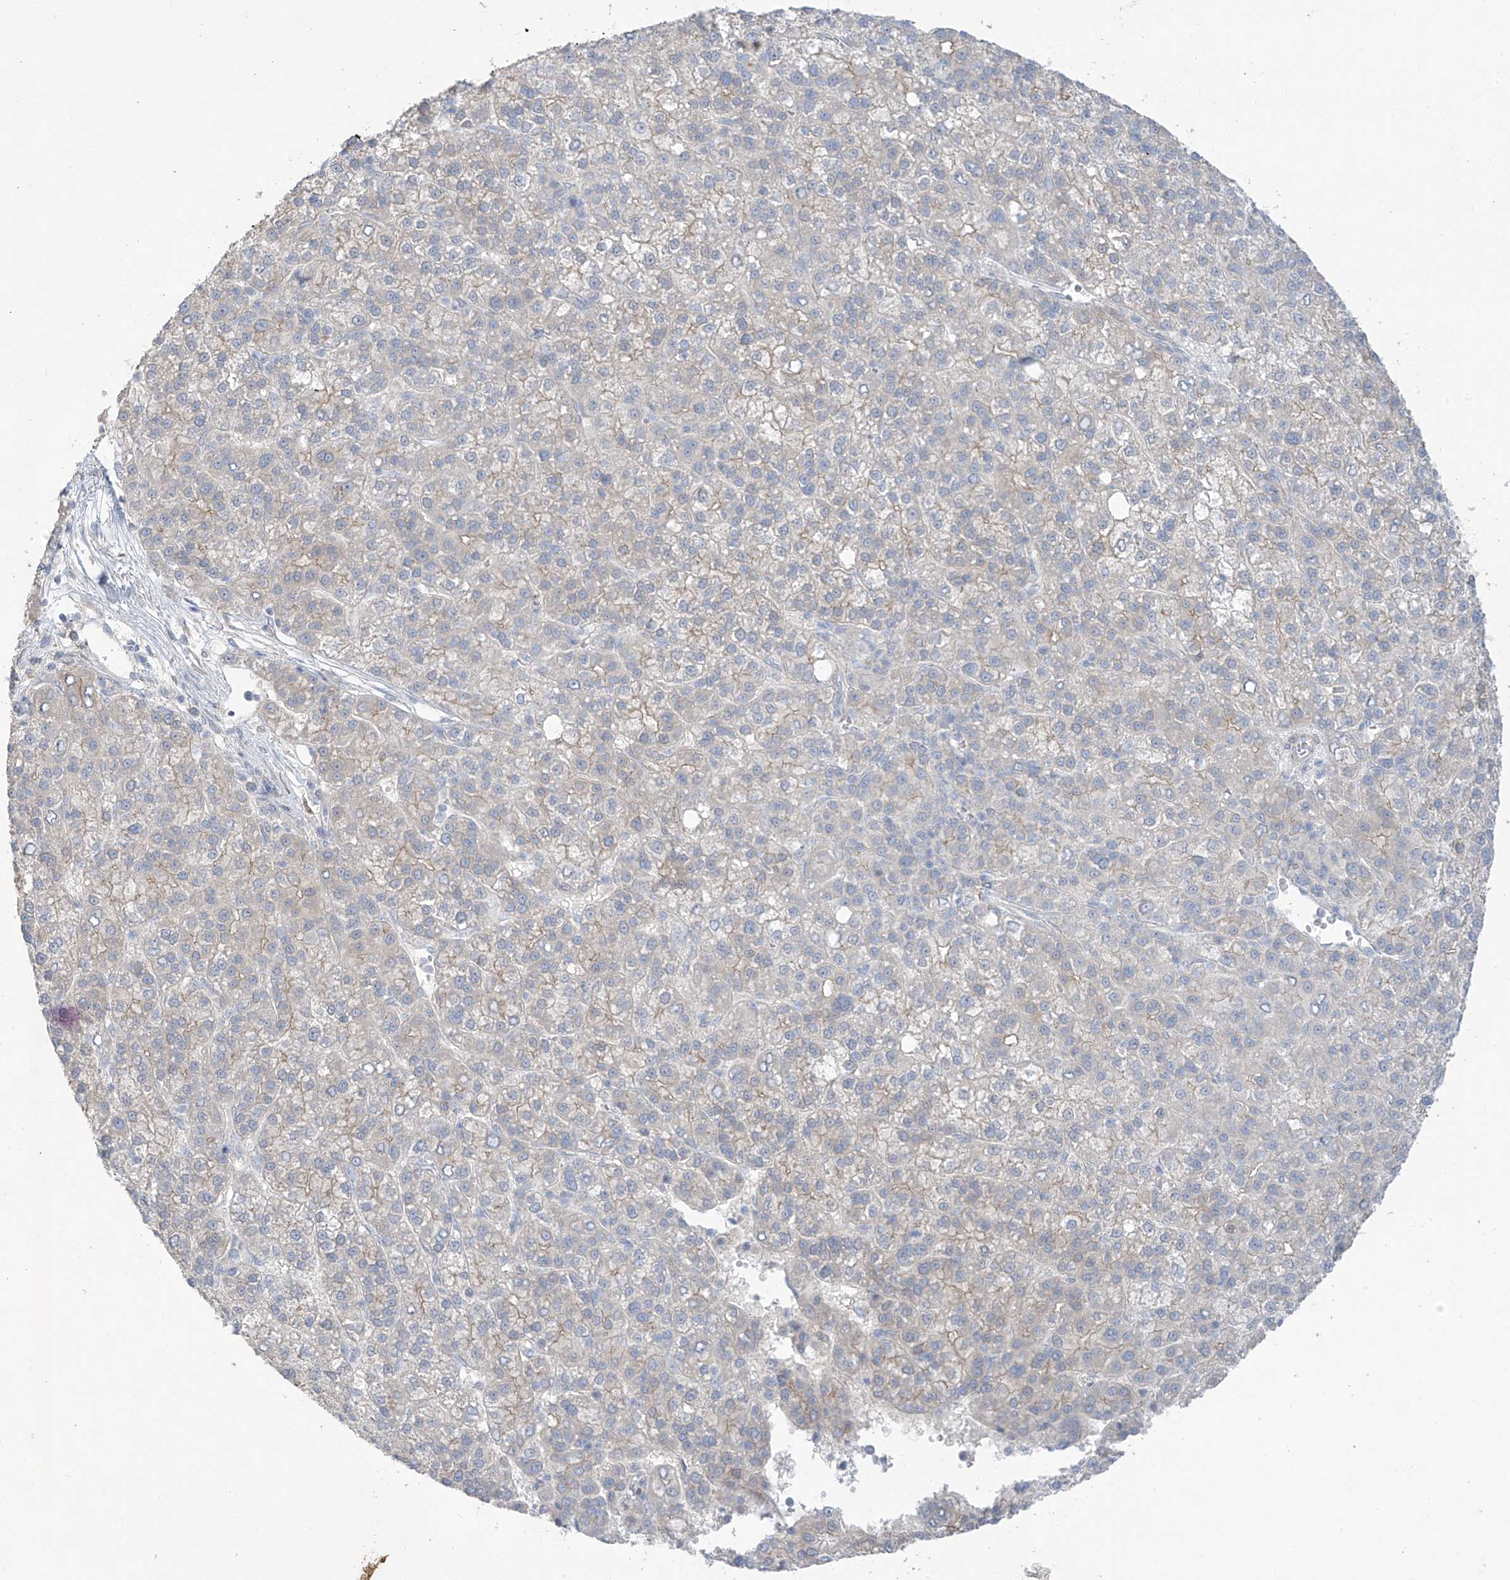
{"staining": {"intensity": "negative", "quantity": "none", "location": "none"}, "tissue": "liver cancer", "cell_type": "Tumor cells", "image_type": "cancer", "snomed": [{"axis": "morphology", "description": "Carcinoma, Hepatocellular, NOS"}, {"axis": "topography", "description": "Liver"}], "caption": "This micrograph is of liver cancer stained with immunohistochemistry to label a protein in brown with the nuclei are counter-stained blue. There is no staining in tumor cells.", "gene": "EIPR1", "patient": {"sex": "female", "age": 58}}